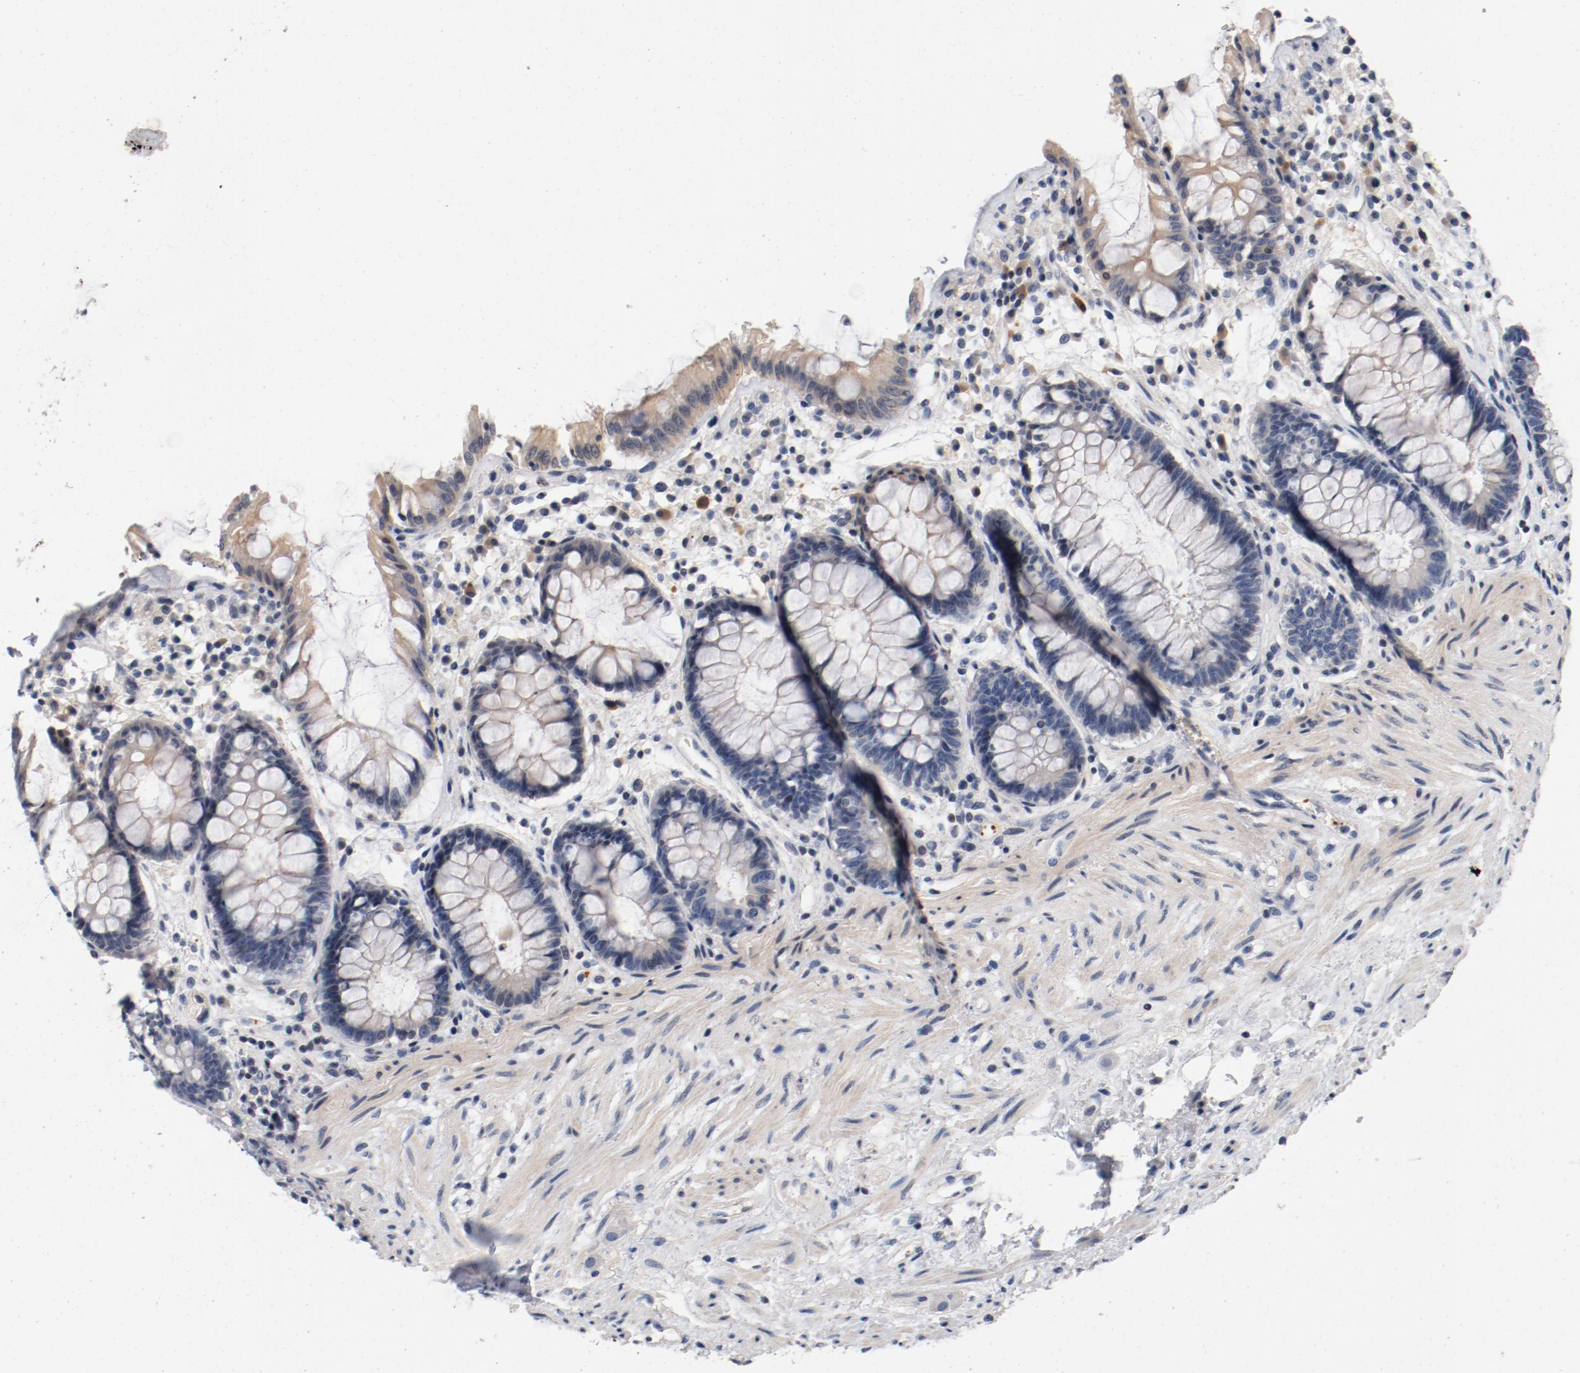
{"staining": {"intensity": "moderate", "quantity": "<25%", "location": "cytoplasmic/membranous"}, "tissue": "rectum", "cell_type": "Glandular cells", "image_type": "normal", "snomed": [{"axis": "morphology", "description": "Normal tissue, NOS"}, {"axis": "topography", "description": "Rectum"}], "caption": "DAB (3,3'-diaminobenzidine) immunohistochemical staining of normal human rectum reveals moderate cytoplasmic/membranous protein positivity in approximately <25% of glandular cells.", "gene": "PIM1", "patient": {"sex": "female", "age": 46}}